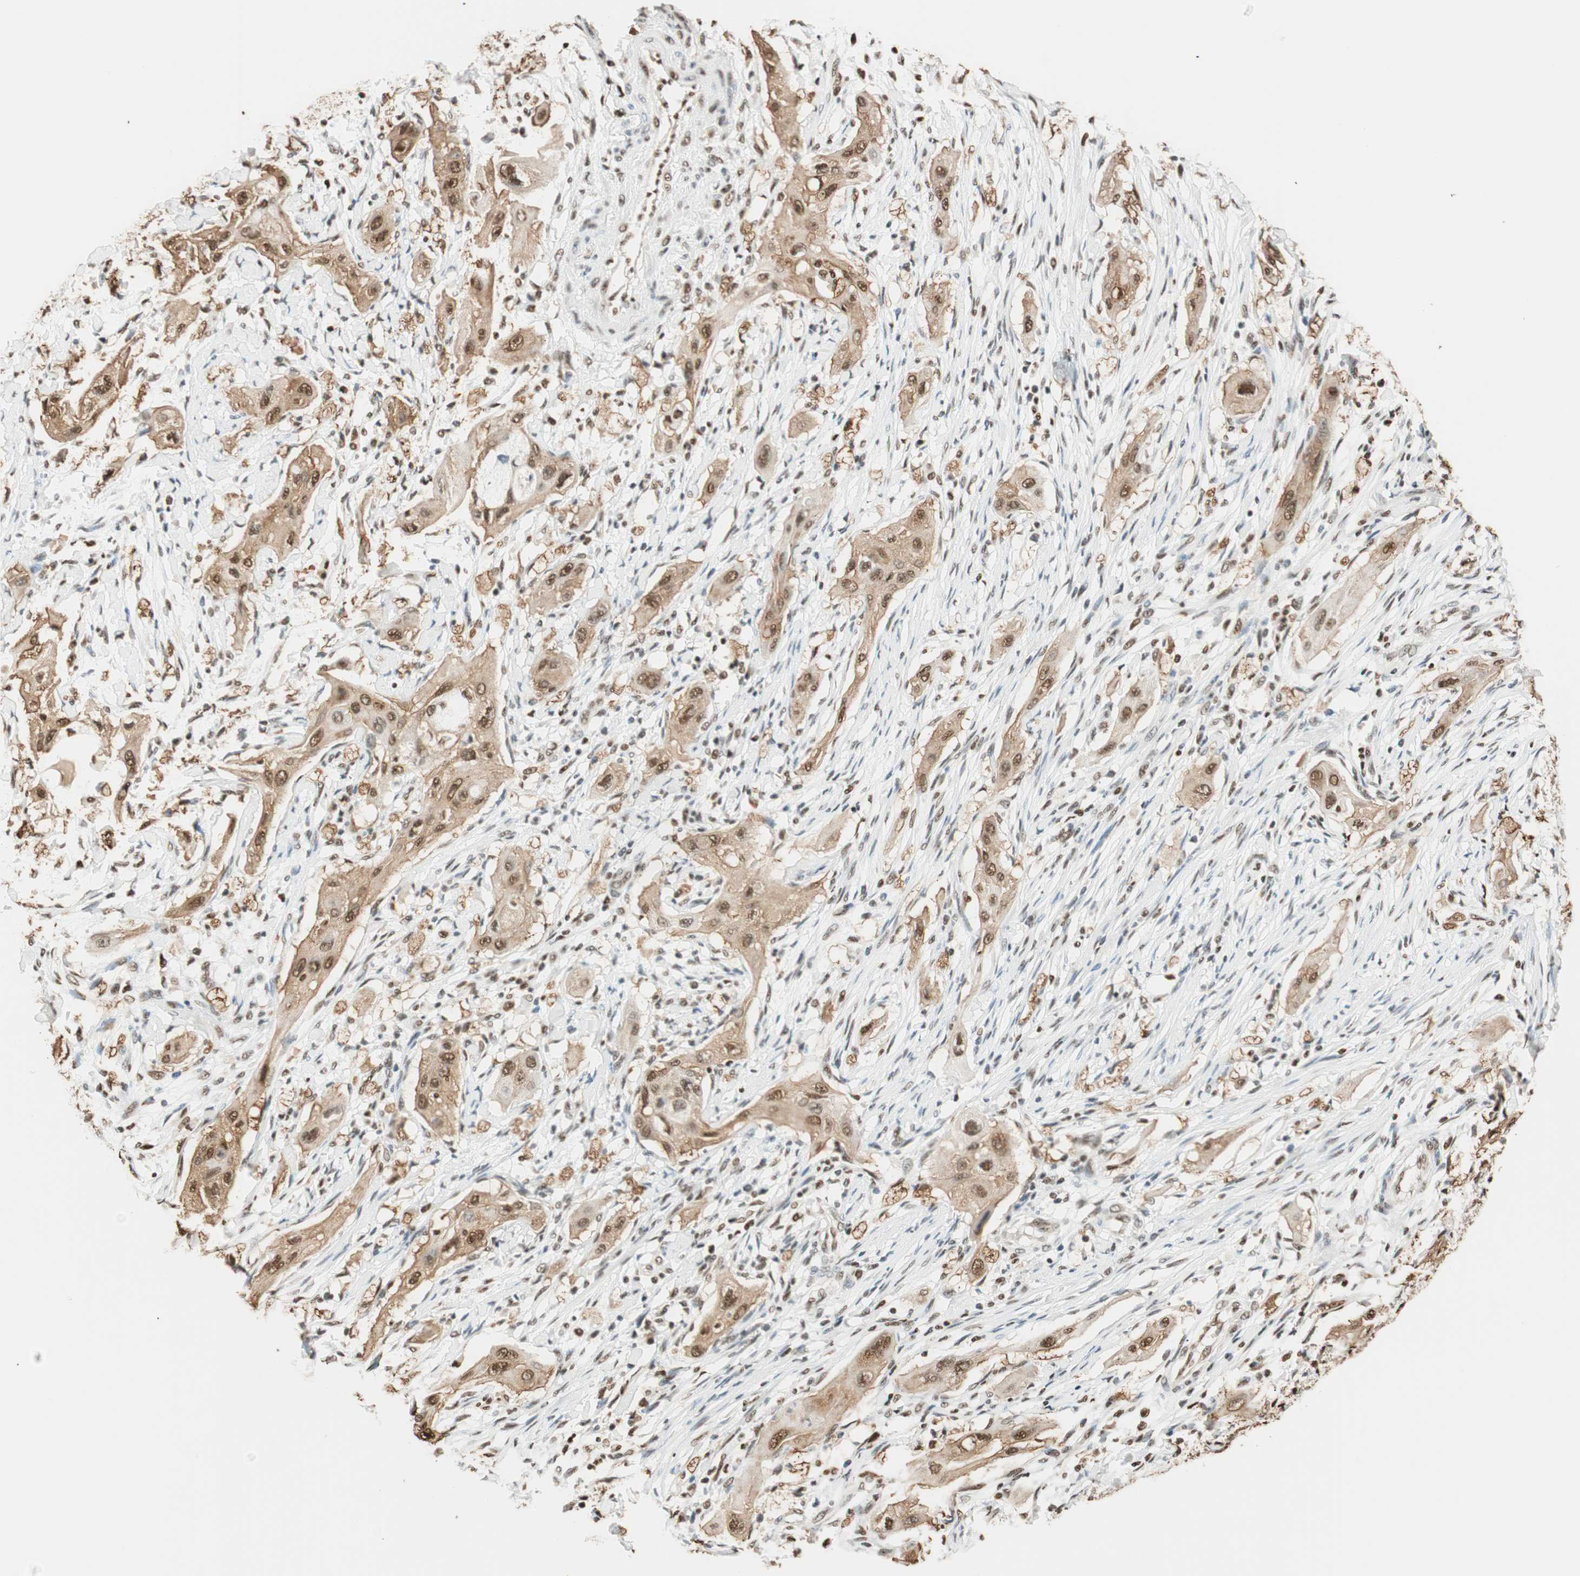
{"staining": {"intensity": "moderate", "quantity": "25%-75%", "location": "cytoplasmic/membranous,nuclear"}, "tissue": "lung cancer", "cell_type": "Tumor cells", "image_type": "cancer", "snomed": [{"axis": "morphology", "description": "Squamous cell carcinoma, NOS"}, {"axis": "topography", "description": "Lung"}], "caption": "Protein analysis of lung squamous cell carcinoma tissue reveals moderate cytoplasmic/membranous and nuclear expression in approximately 25%-75% of tumor cells.", "gene": "FANCG", "patient": {"sex": "female", "age": 47}}